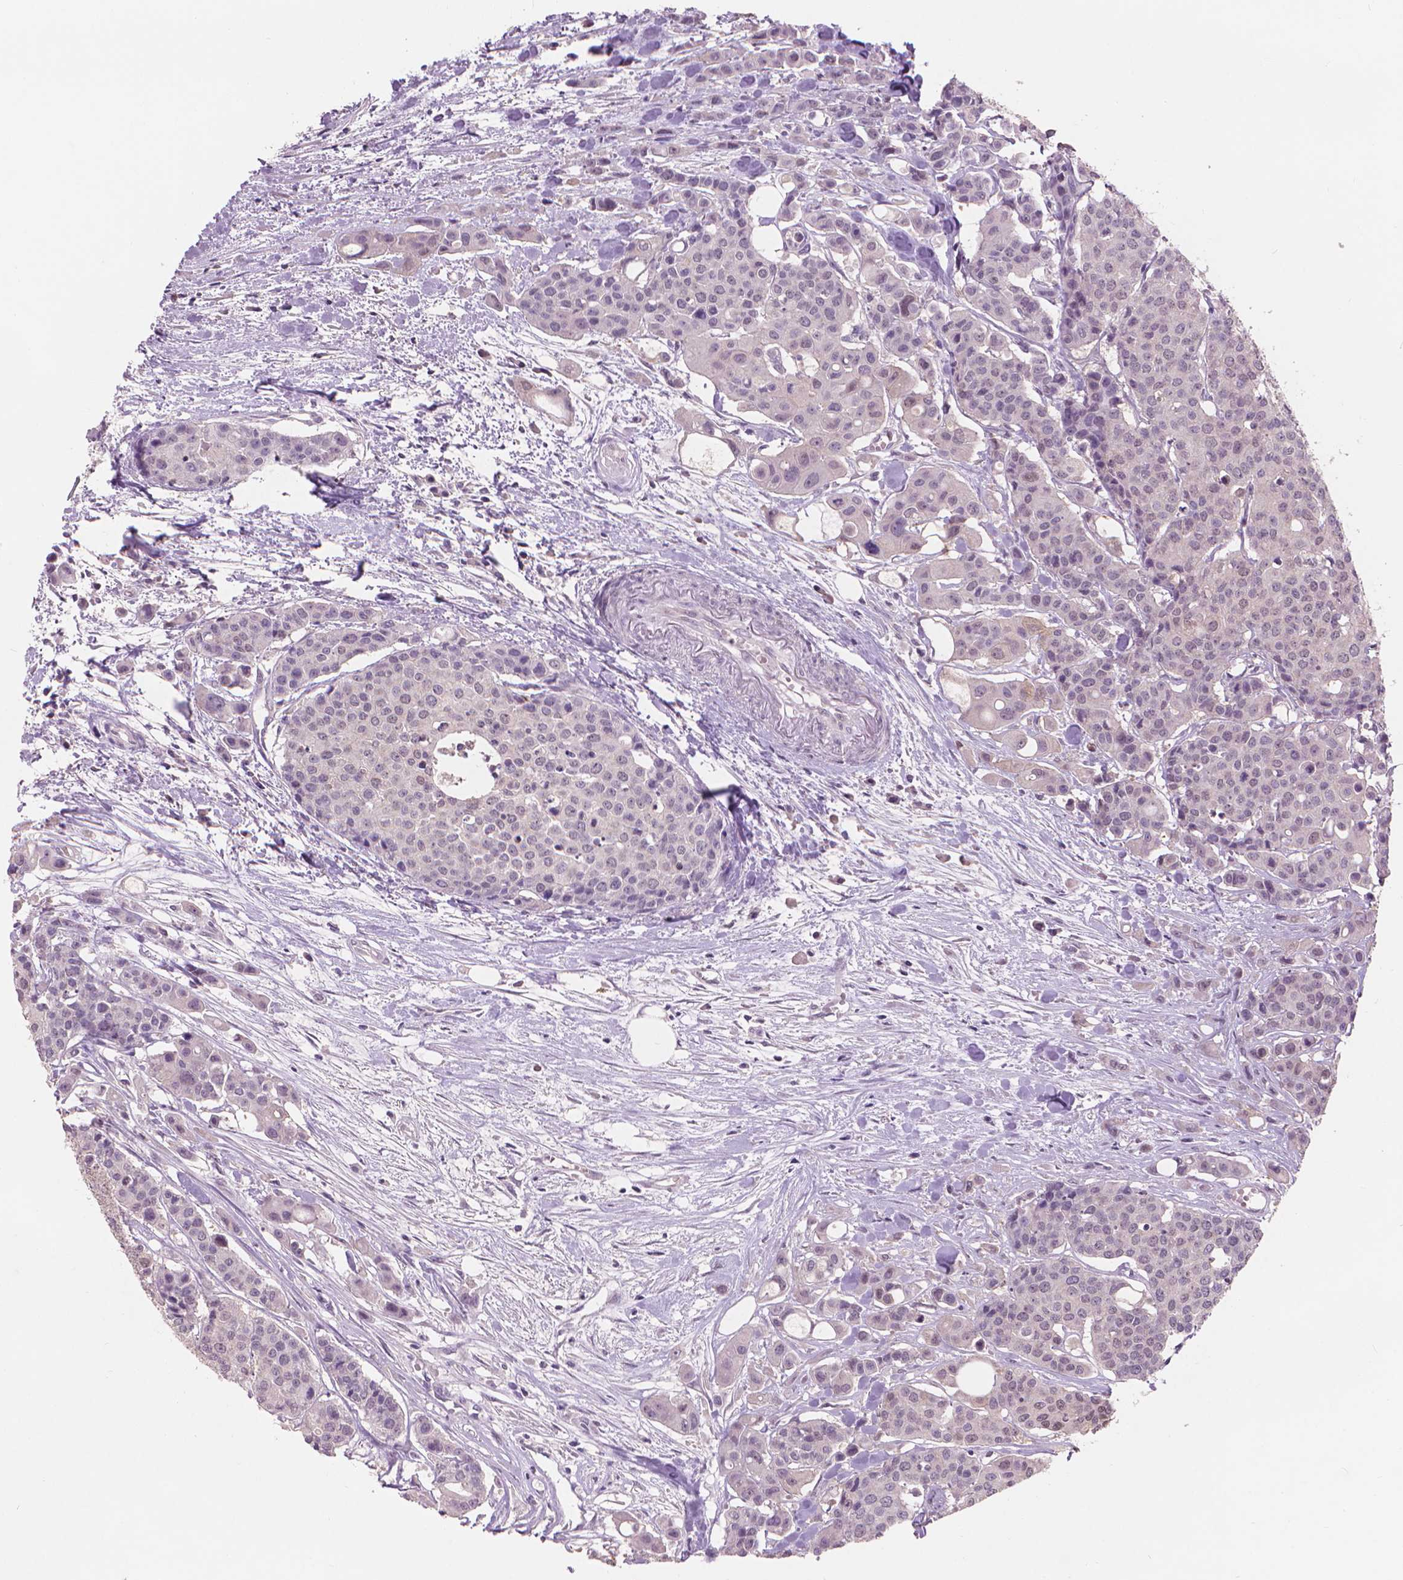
{"staining": {"intensity": "negative", "quantity": "none", "location": "none"}, "tissue": "carcinoid", "cell_type": "Tumor cells", "image_type": "cancer", "snomed": [{"axis": "morphology", "description": "Carcinoid, malignant, NOS"}, {"axis": "topography", "description": "Colon"}], "caption": "DAB immunohistochemical staining of carcinoid (malignant) demonstrates no significant positivity in tumor cells.", "gene": "ENO2", "patient": {"sex": "male", "age": 81}}